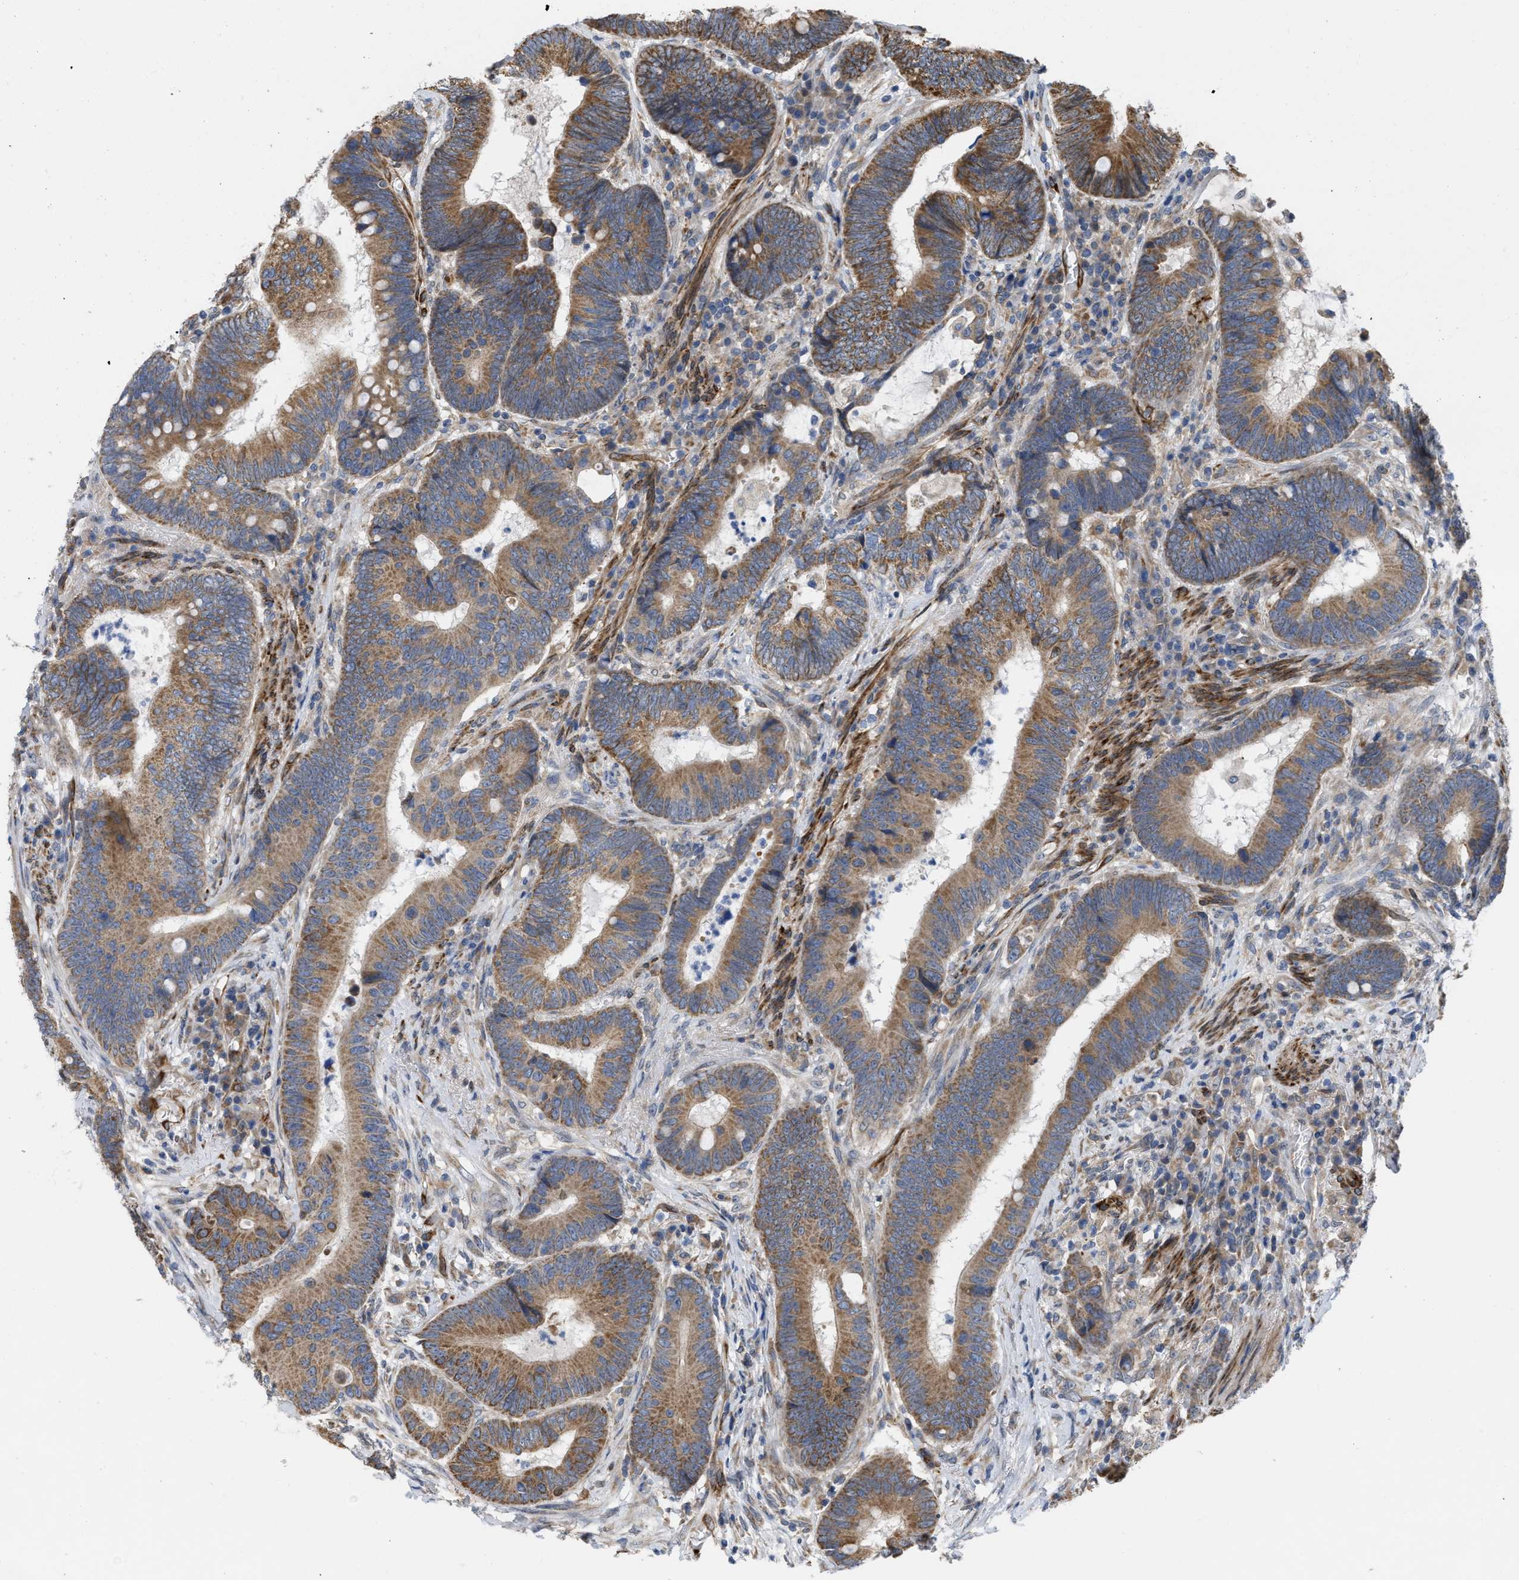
{"staining": {"intensity": "moderate", "quantity": ">75%", "location": "cytoplasmic/membranous"}, "tissue": "colorectal cancer", "cell_type": "Tumor cells", "image_type": "cancer", "snomed": [{"axis": "morphology", "description": "Adenocarcinoma, NOS"}, {"axis": "topography", "description": "Rectum"}, {"axis": "topography", "description": "Anal"}], "caption": "This is a photomicrograph of IHC staining of colorectal adenocarcinoma, which shows moderate expression in the cytoplasmic/membranous of tumor cells.", "gene": "EOGT", "patient": {"sex": "female", "age": 89}}